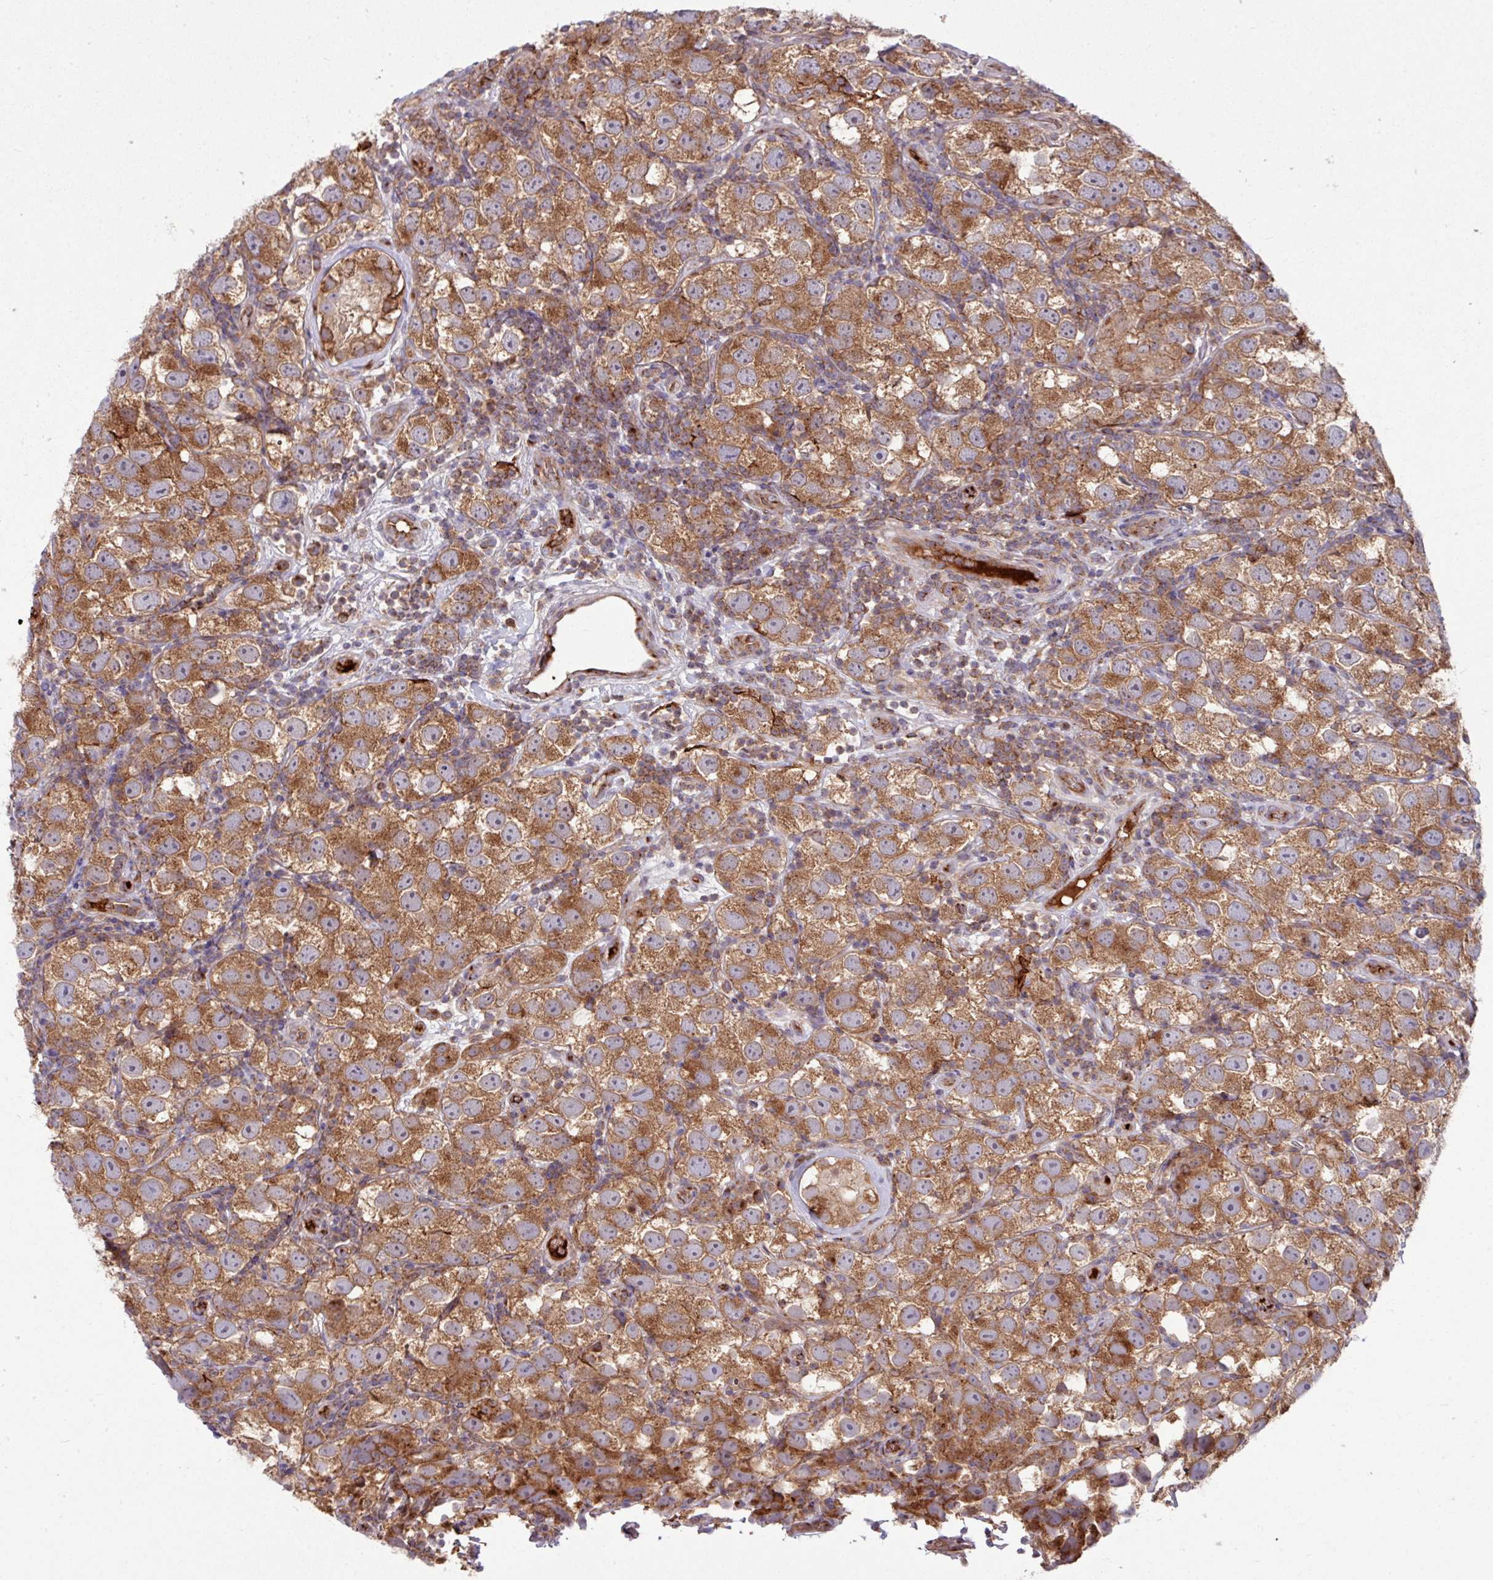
{"staining": {"intensity": "strong", "quantity": ">75%", "location": "cytoplasmic/membranous"}, "tissue": "testis cancer", "cell_type": "Tumor cells", "image_type": "cancer", "snomed": [{"axis": "morphology", "description": "Seminoma, NOS"}, {"axis": "topography", "description": "Testis"}], "caption": "Tumor cells show high levels of strong cytoplasmic/membranous positivity in about >75% of cells in testis seminoma.", "gene": "LSM12", "patient": {"sex": "male", "age": 26}}